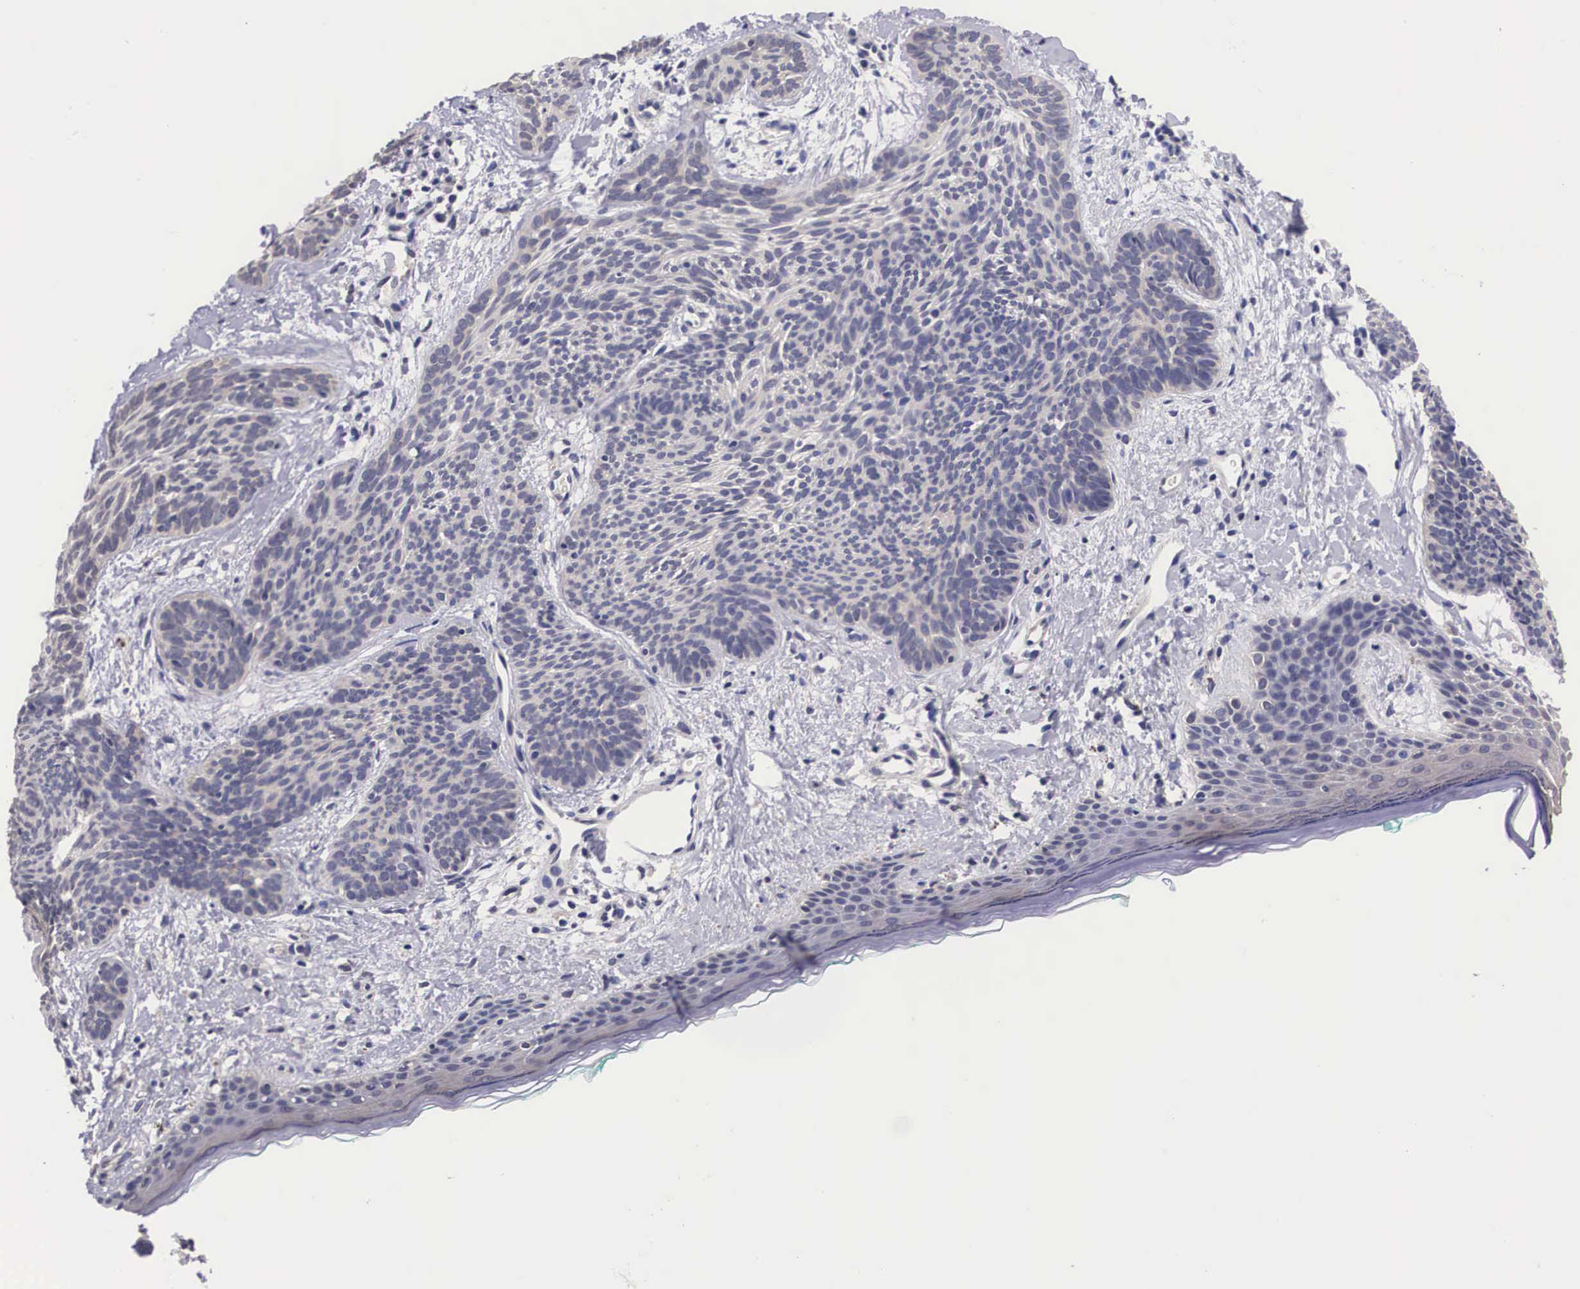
{"staining": {"intensity": "negative", "quantity": "none", "location": "none"}, "tissue": "skin cancer", "cell_type": "Tumor cells", "image_type": "cancer", "snomed": [{"axis": "morphology", "description": "Basal cell carcinoma"}, {"axis": "topography", "description": "Skin"}], "caption": "A high-resolution histopathology image shows immunohistochemistry staining of skin cancer, which reveals no significant expression in tumor cells.", "gene": "OTX2", "patient": {"sex": "female", "age": 81}}